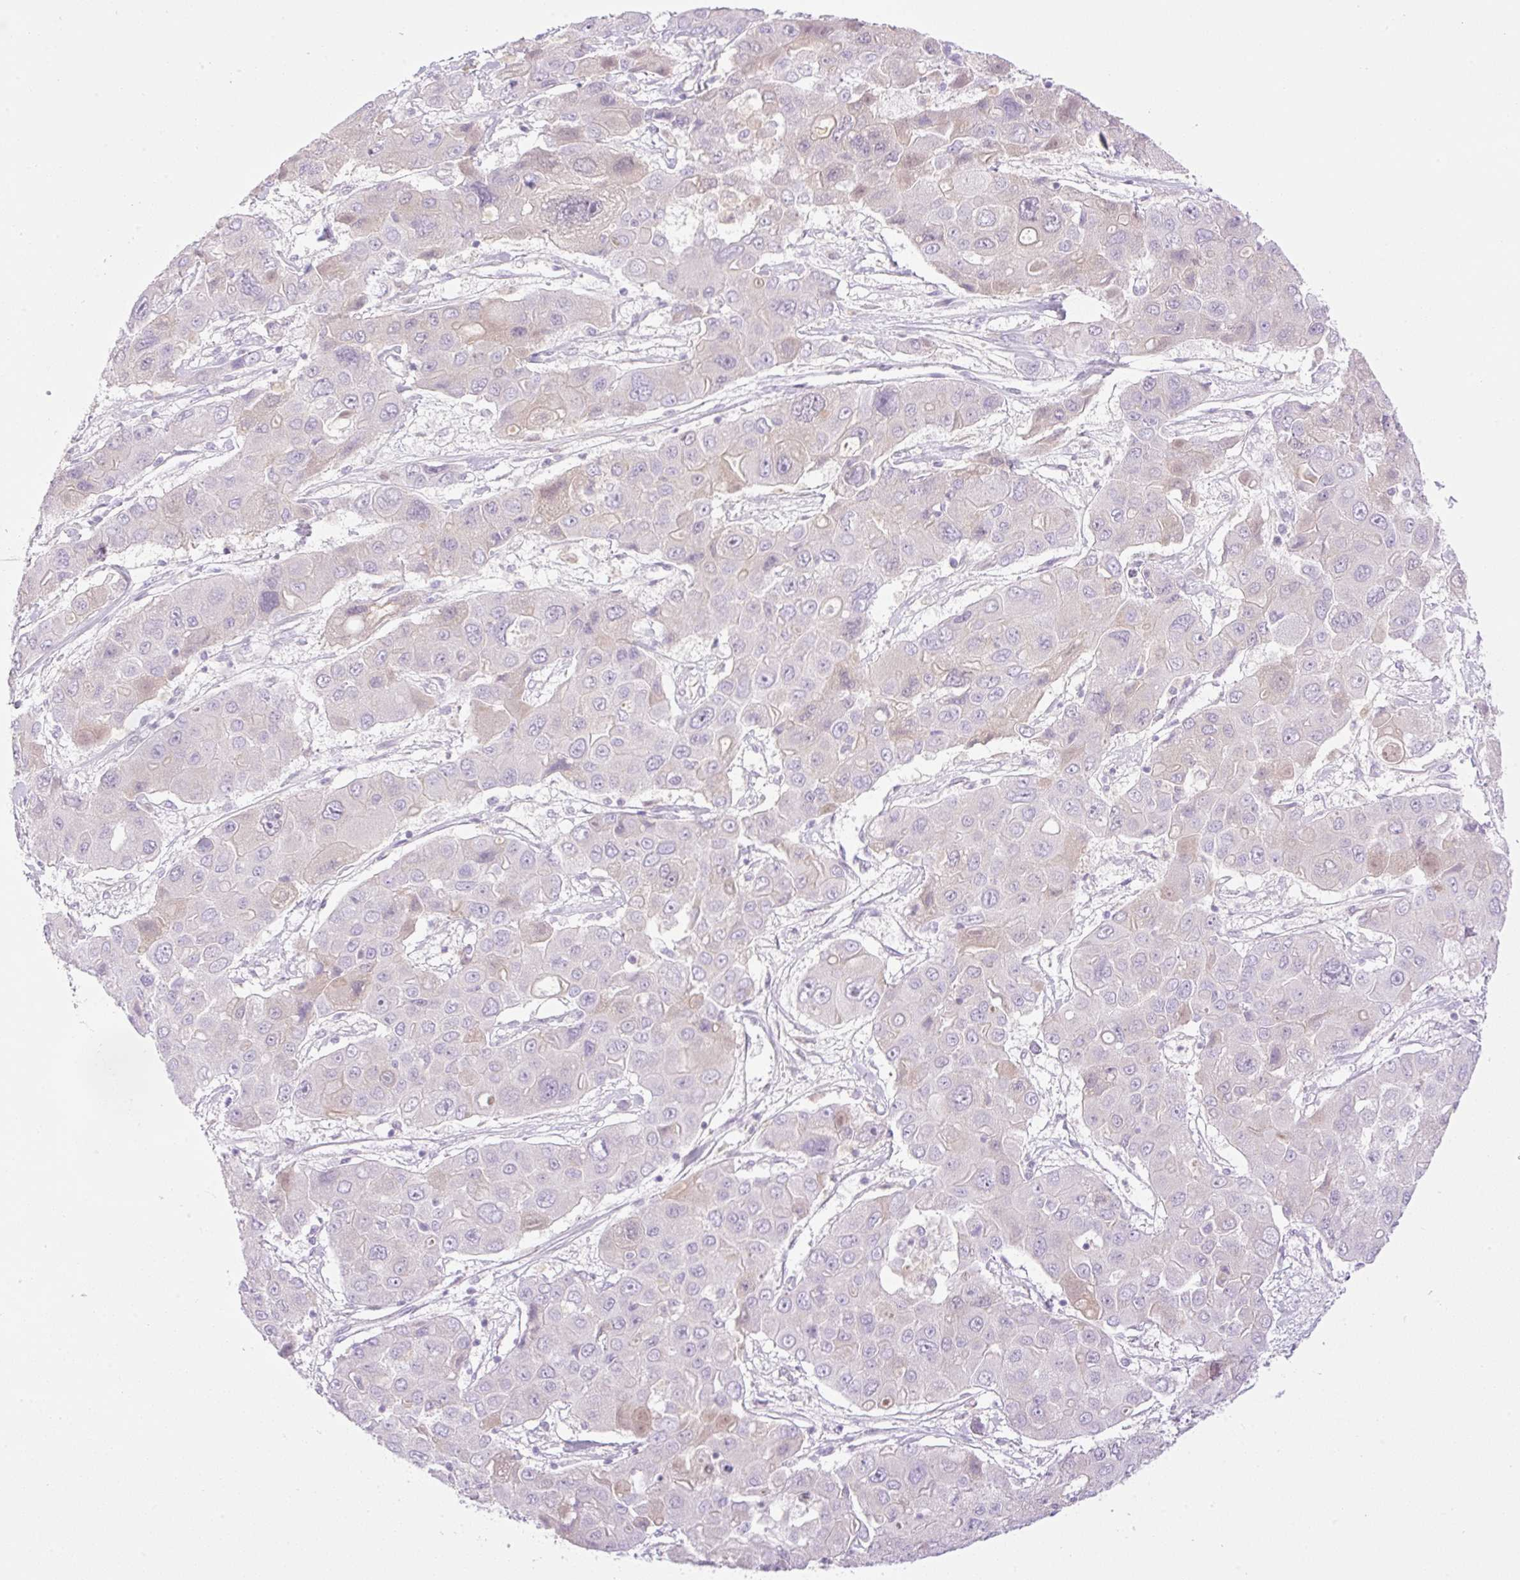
{"staining": {"intensity": "negative", "quantity": "none", "location": "none"}, "tissue": "liver cancer", "cell_type": "Tumor cells", "image_type": "cancer", "snomed": [{"axis": "morphology", "description": "Cholangiocarcinoma"}, {"axis": "topography", "description": "Liver"}], "caption": "High power microscopy image of an immunohistochemistry micrograph of liver cholangiocarcinoma, revealing no significant staining in tumor cells.", "gene": "PALM3", "patient": {"sex": "male", "age": 67}}